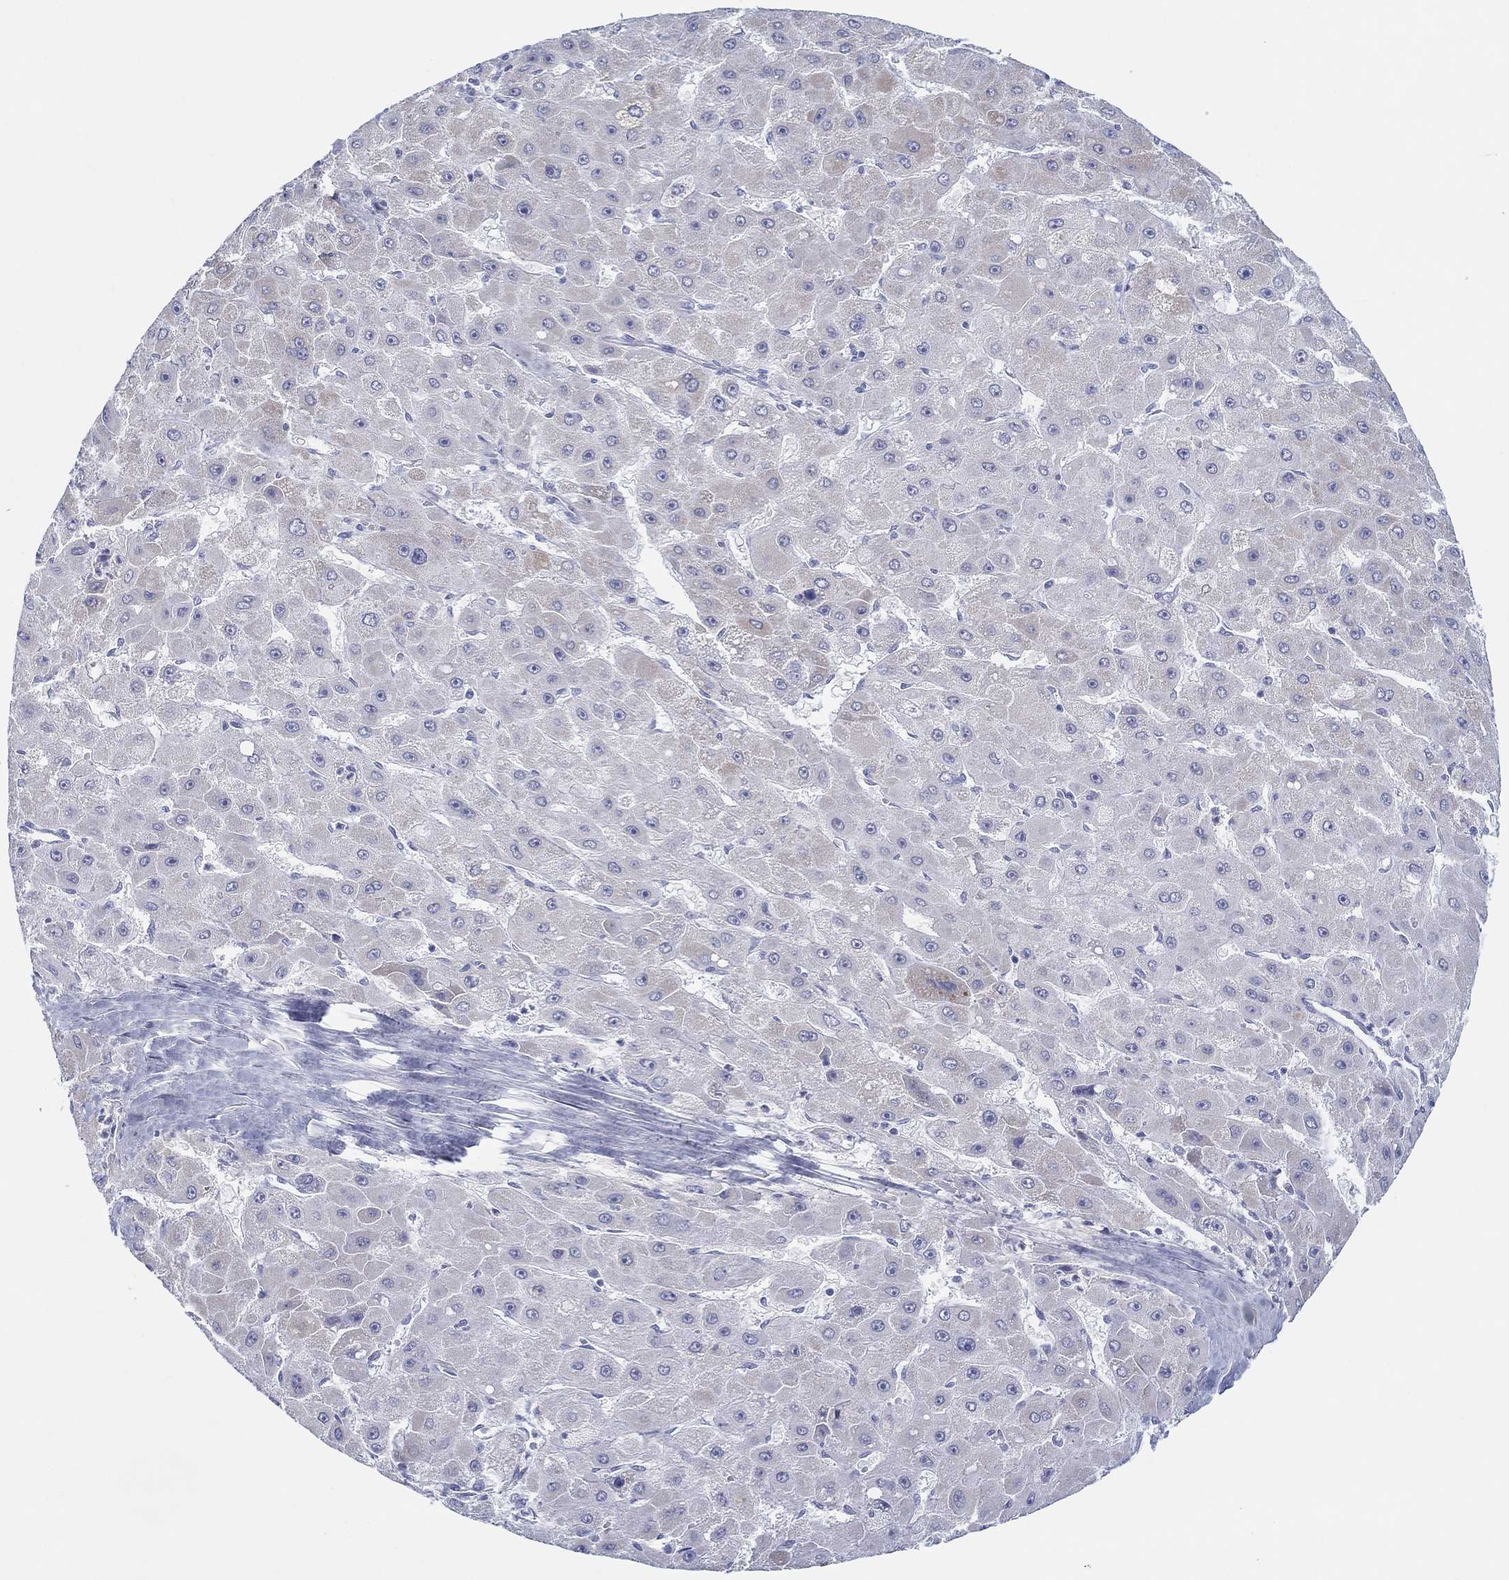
{"staining": {"intensity": "weak", "quantity": "25%-75%", "location": "cytoplasmic/membranous"}, "tissue": "liver cancer", "cell_type": "Tumor cells", "image_type": "cancer", "snomed": [{"axis": "morphology", "description": "Carcinoma, Hepatocellular, NOS"}, {"axis": "topography", "description": "Liver"}], "caption": "An immunohistochemistry histopathology image of tumor tissue is shown. Protein staining in brown highlights weak cytoplasmic/membranous positivity in liver hepatocellular carcinoma within tumor cells.", "gene": "HAPLN4", "patient": {"sex": "female", "age": 25}}